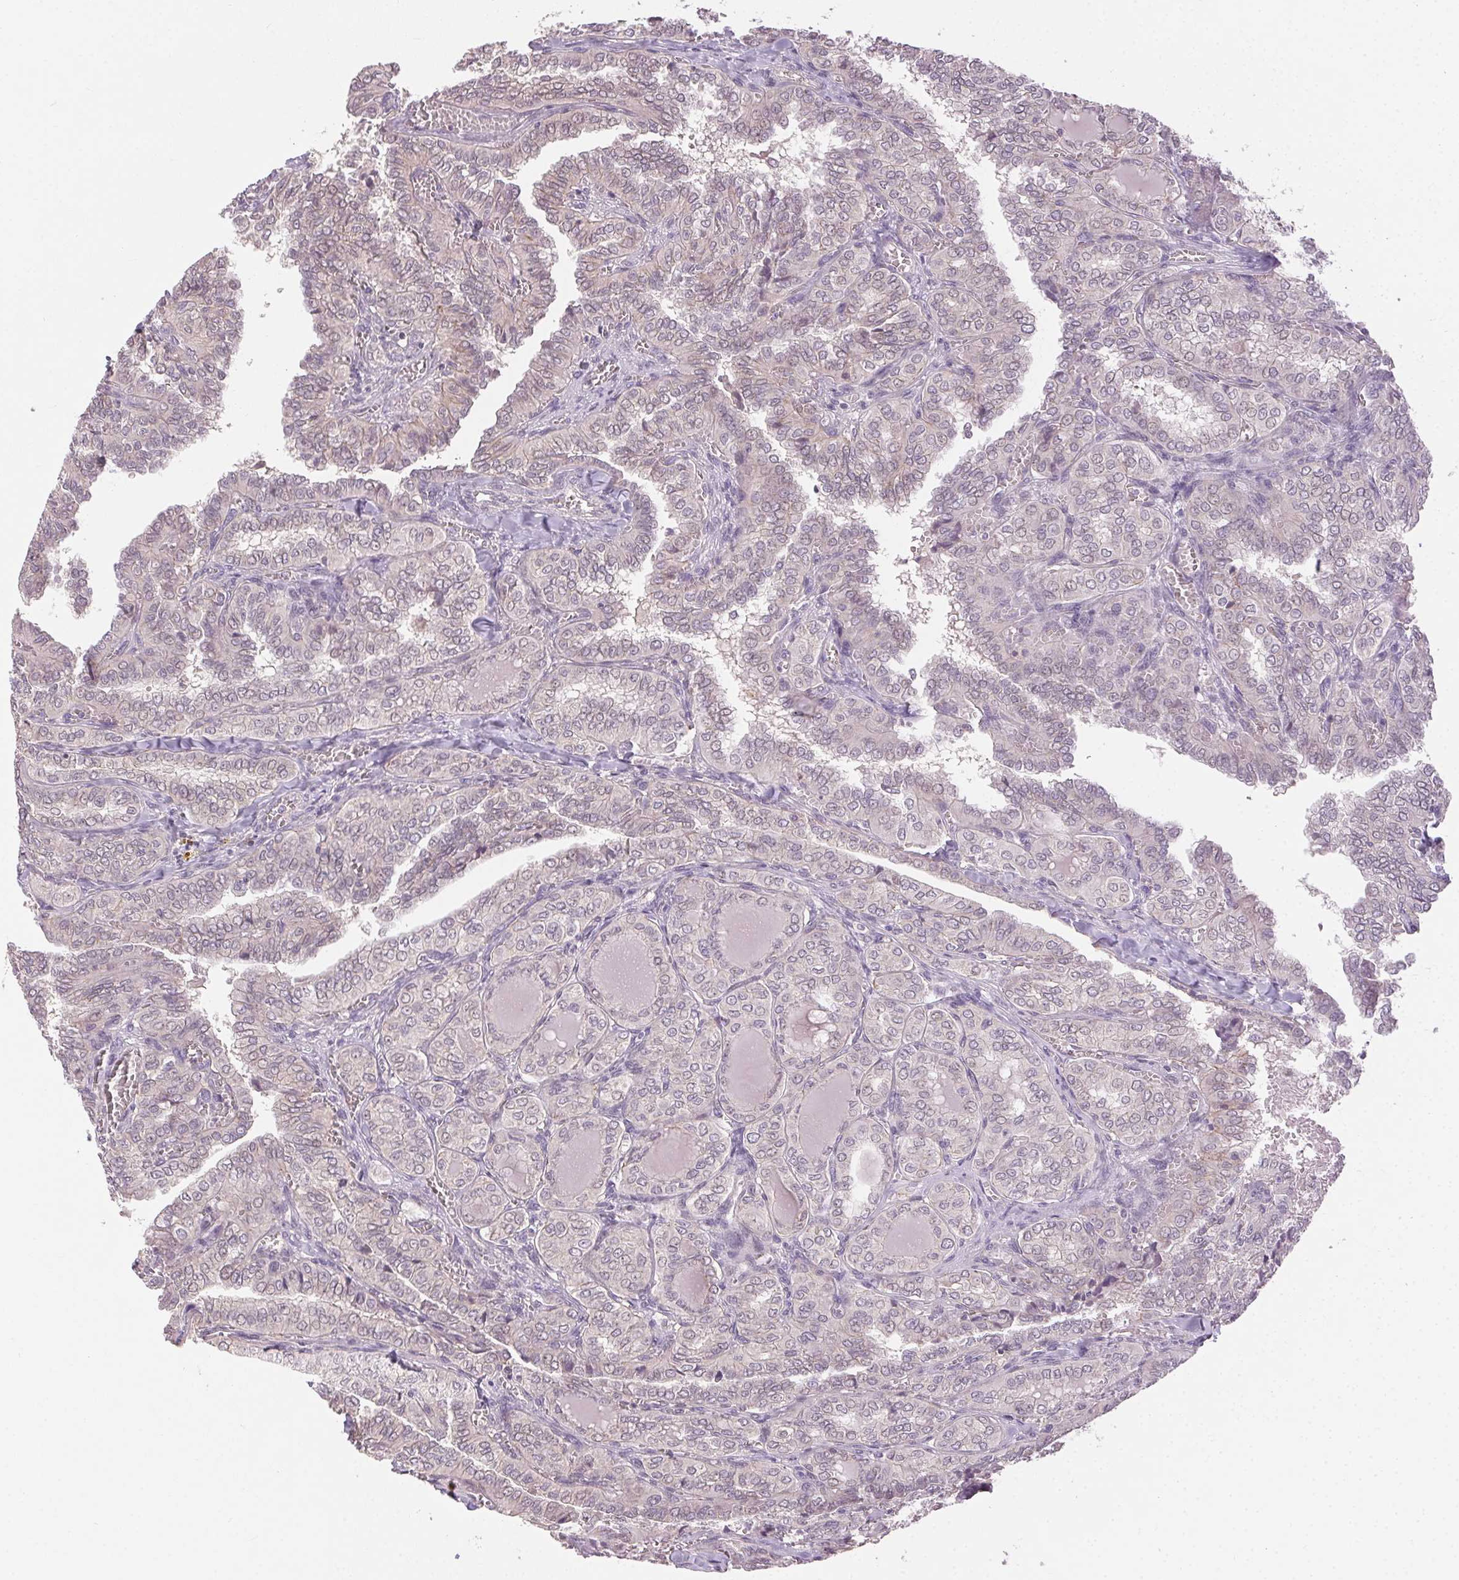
{"staining": {"intensity": "negative", "quantity": "none", "location": "none"}, "tissue": "thyroid cancer", "cell_type": "Tumor cells", "image_type": "cancer", "snomed": [{"axis": "morphology", "description": "Papillary adenocarcinoma, NOS"}, {"axis": "topography", "description": "Thyroid gland"}], "caption": "The micrograph displays no staining of tumor cells in papillary adenocarcinoma (thyroid). The staining is performed using DAB brown chromogen with nuclei counter-stained in using hematoxylin.", "gene": "ATP1B3", "patient": {"sex": "female", "age": 41}}